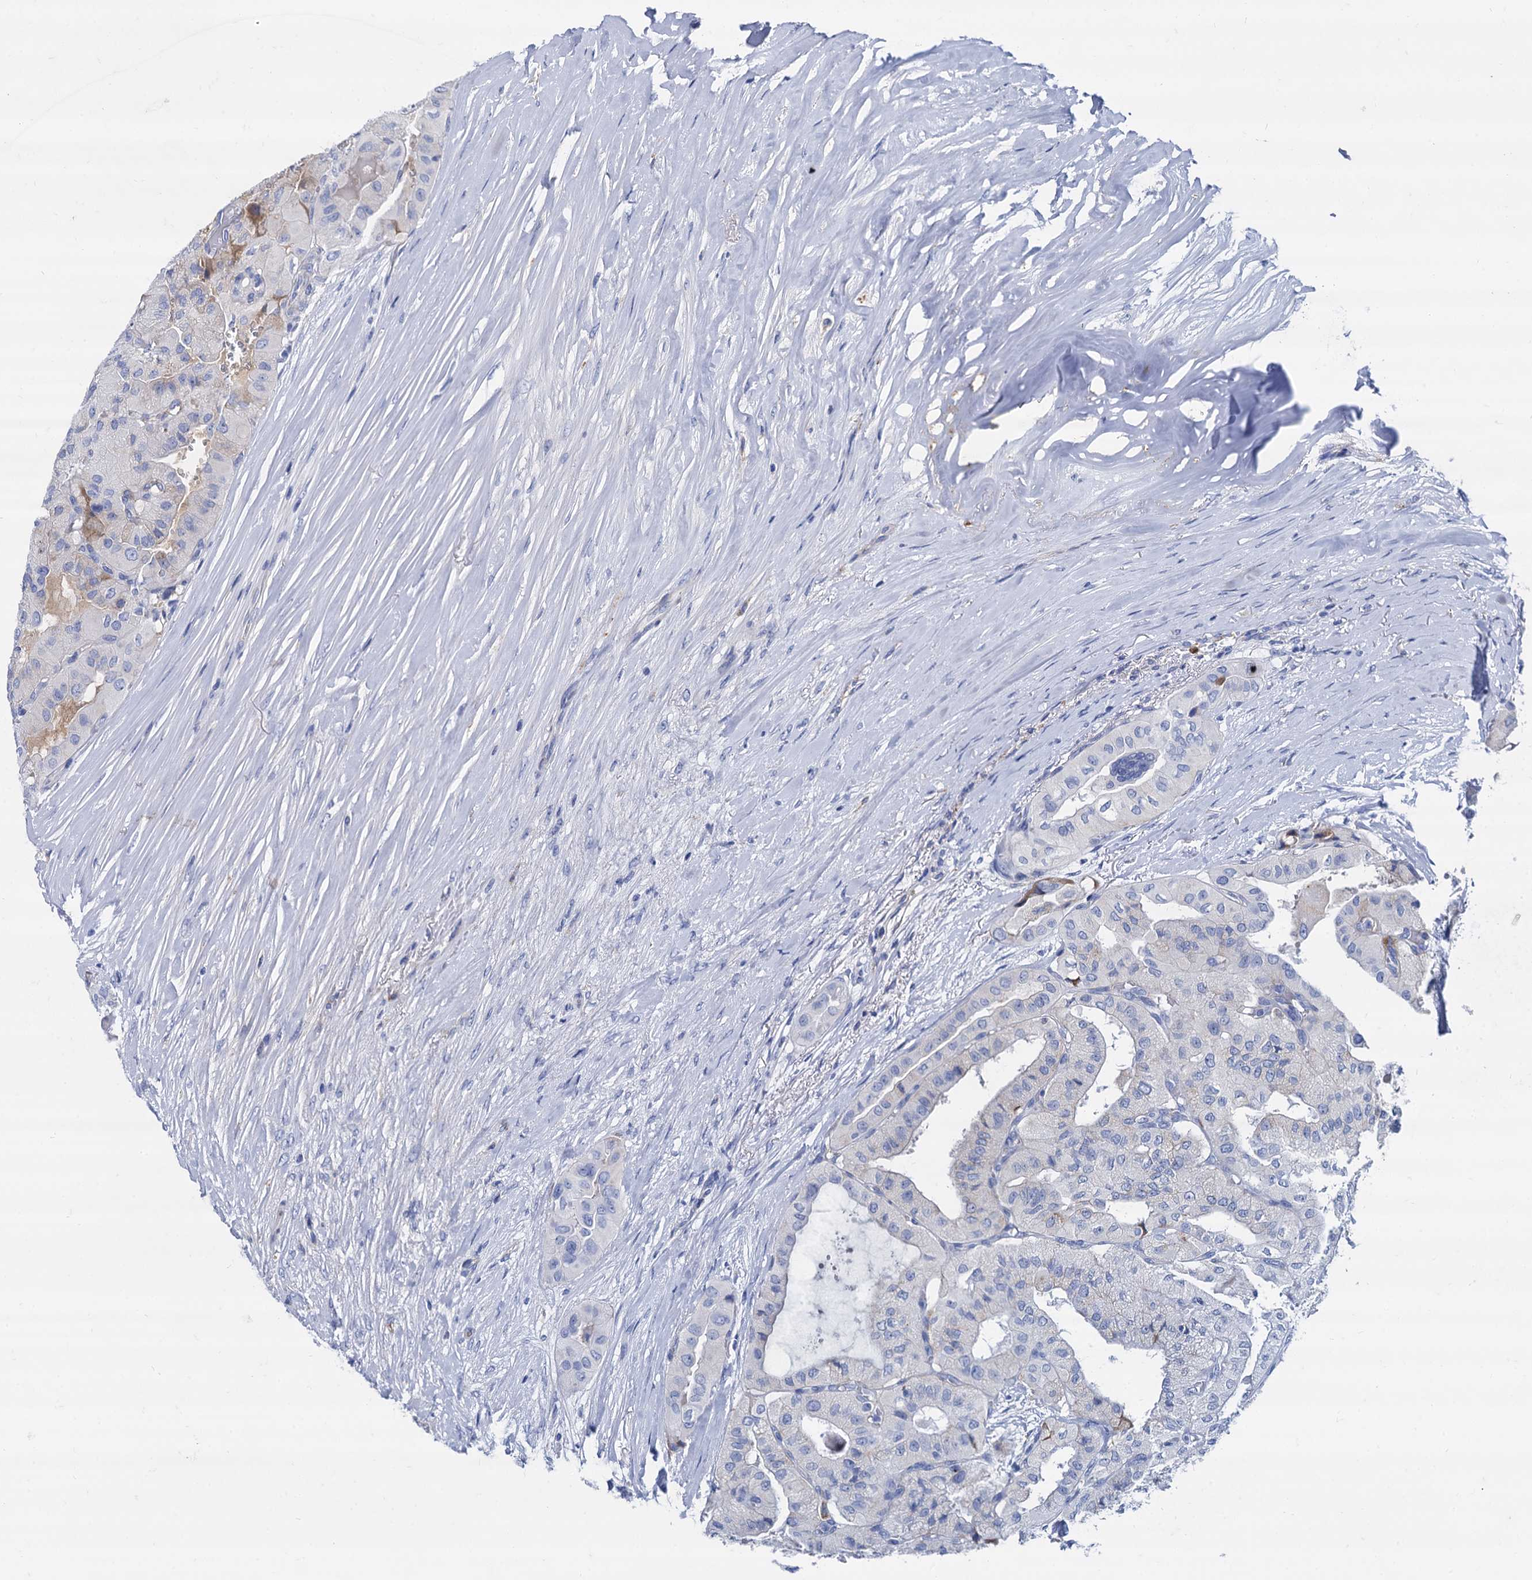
{"staining": {"intensity": "negative", "quantity": "none", "location": "none"}, "tissue": "thyroid cancer", "cell_type": "Tumor cells", "image_type": "cancer", "snomed": [{"axis": "morphology", "description": "Papillary adenocarcinoma, NOS"}, {"axis": "topography", "description": "Thyroid gland"}], "caption": "Immunohistochemistry (IHC) photomicrograph of thyroid papillary adenocarcinoma stained for a protein (brown), which demonstrates no expression in tumor cells.", "gene": "APOD", "patient": {"sex": "female", "age": 59}}